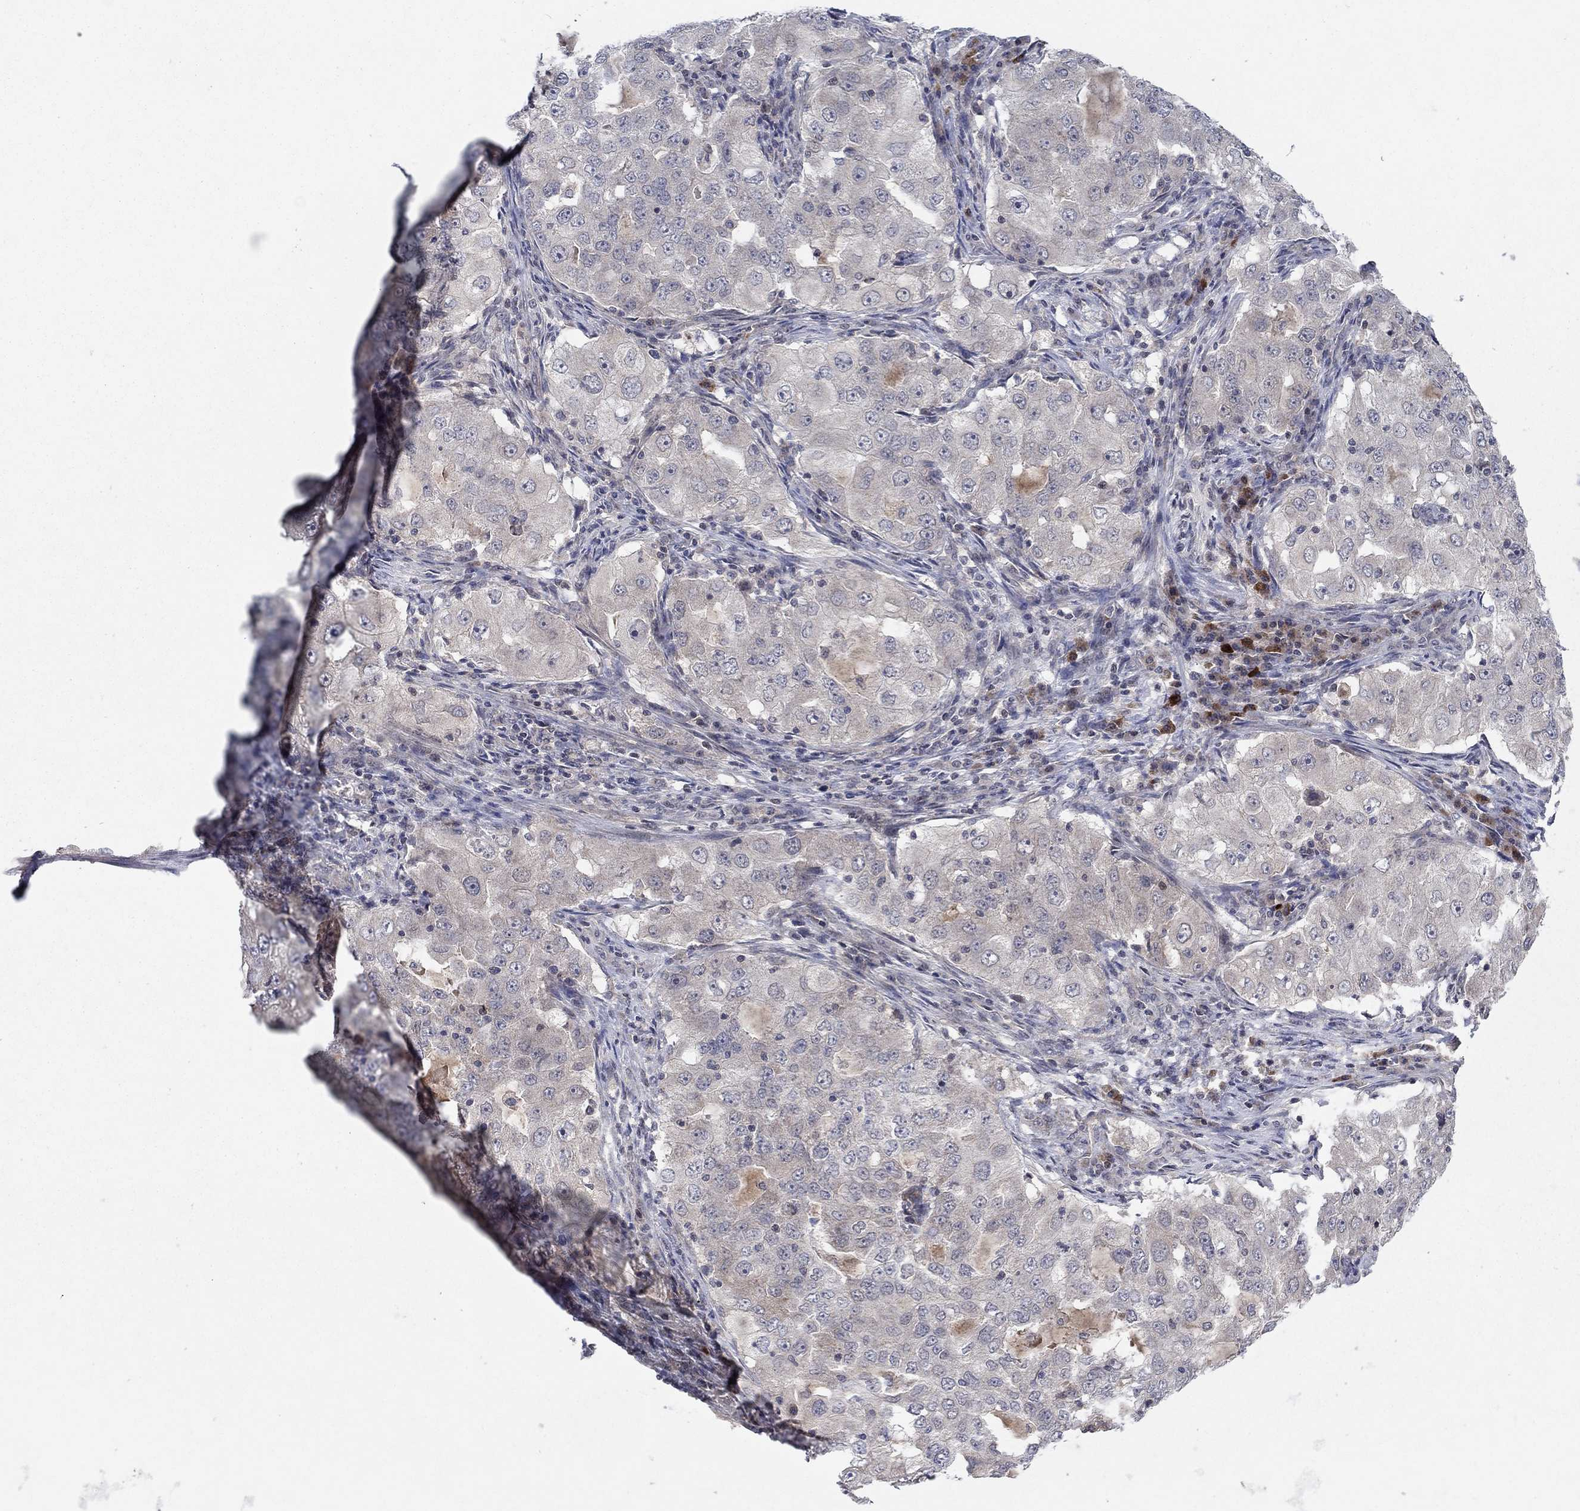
{"staining": {"intensity": "negative", "quantity": "none", "location": "none"}, "tissue": "lung cancer", "cell_type": "Tumor cells", "image_type": "cancer", "snomed": [{"axis": "morphology", "description": "Adenocarcinoma, NOS"}, {"axis": "topography", "description": "Lung"}], "caption": "Immunohistochemical staining of human lung cancer (adenocarcinoma) displays no significant expression in tumor cells. Nuclei are stained in blue.", "gene": "IL4", "patient": {"sex": "female", "age": 61}}